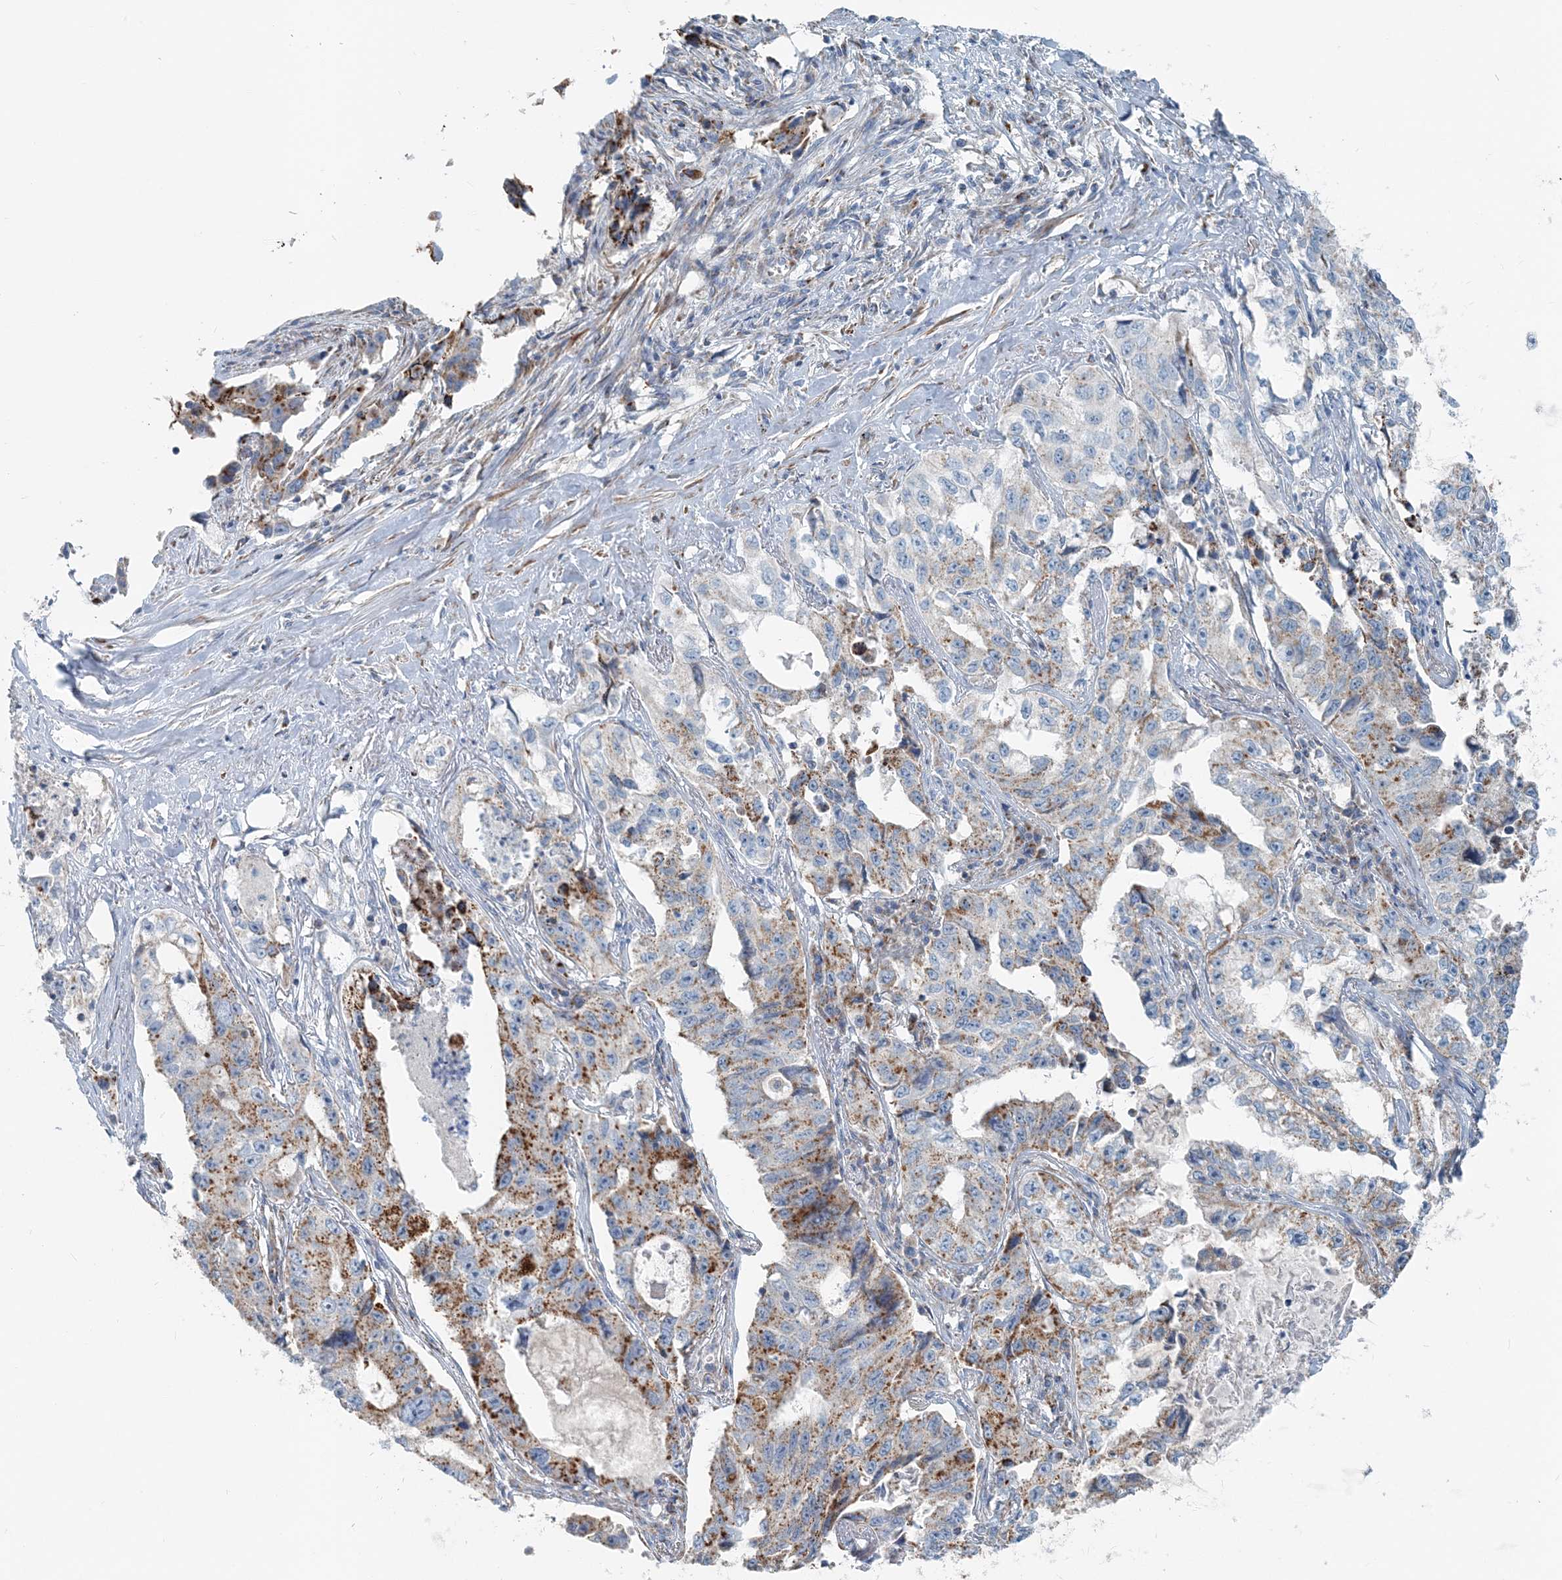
{"staining": {"intensity": "strong", "quantity": "25%-75%", "location": "cytoplasmic/membranous"}, "tissue": "lung cancer", "cell_type": "Tumor cells", "image_type": "cancer", "snomed": [{"axis": "morphology", "description": "Adenocarcinoma, NOS"}, {"axis": "topography", "description": "Lung"}], "caption": "A photomicrograph of lung cancer stained for a protein exhibits strong cytoplasmic/membranous brown staining in tumor cells. Immunohistochemistry stains the protein of interest in brown and the nuclei are stained blue.", "gene": "INTU", "patient": {"sex": "female", "age": 51}}